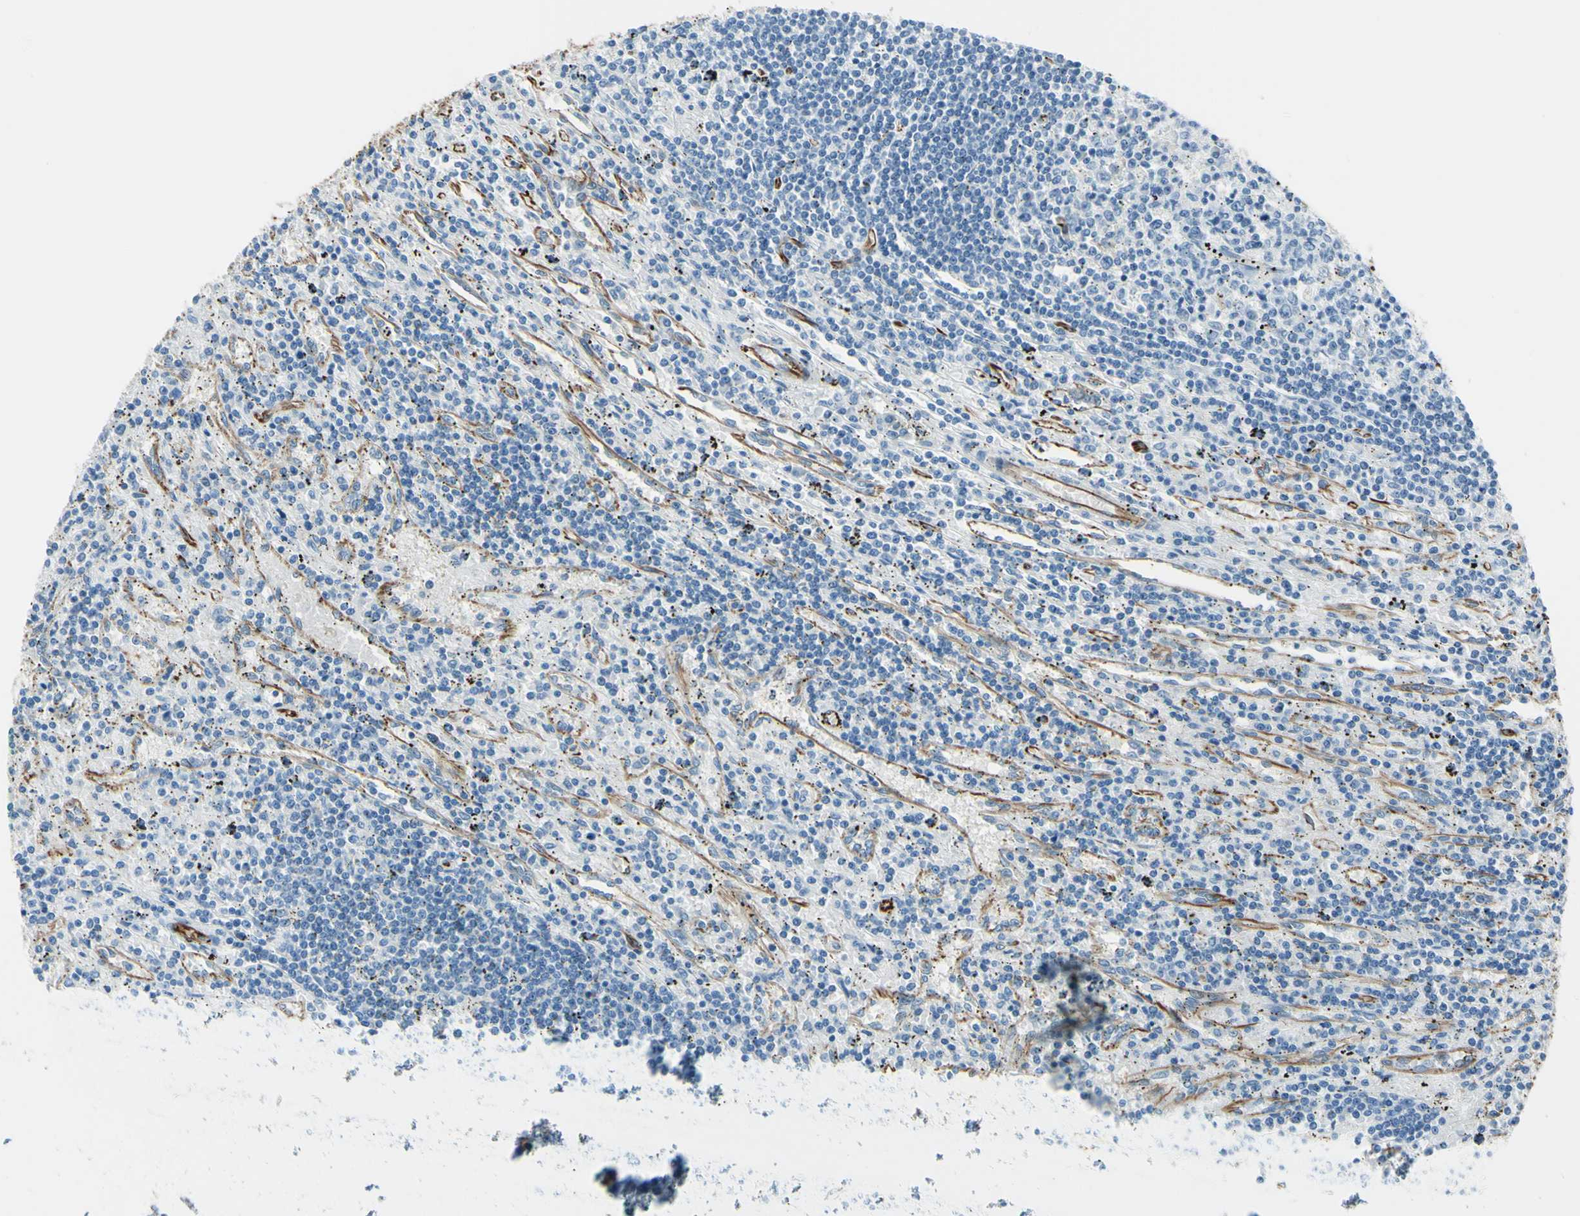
{"staining": {"intensity": "negative", "quantity": "none", "location": "none"}, "tissue": "lymphoma", "cell_type": "Tumor cells", "image_type": "cancer", "snomed": [{"axis": "morphology", "description": "Malignant lymphoma, non-Hodgkin's type, Low grade"}, {"axis": "topography", "description": "Spleen"}], "caption": "Immunohistochemical staining of human lymphoma demonstrates no significant expression in tumor cells. (DAB (3,3'-diaminobenzidine) immunohistochemistry (IHC) with hematoxylin counter stain).", "gene": "PTH2R", "patient": {"sex": "male", "age": 76}}